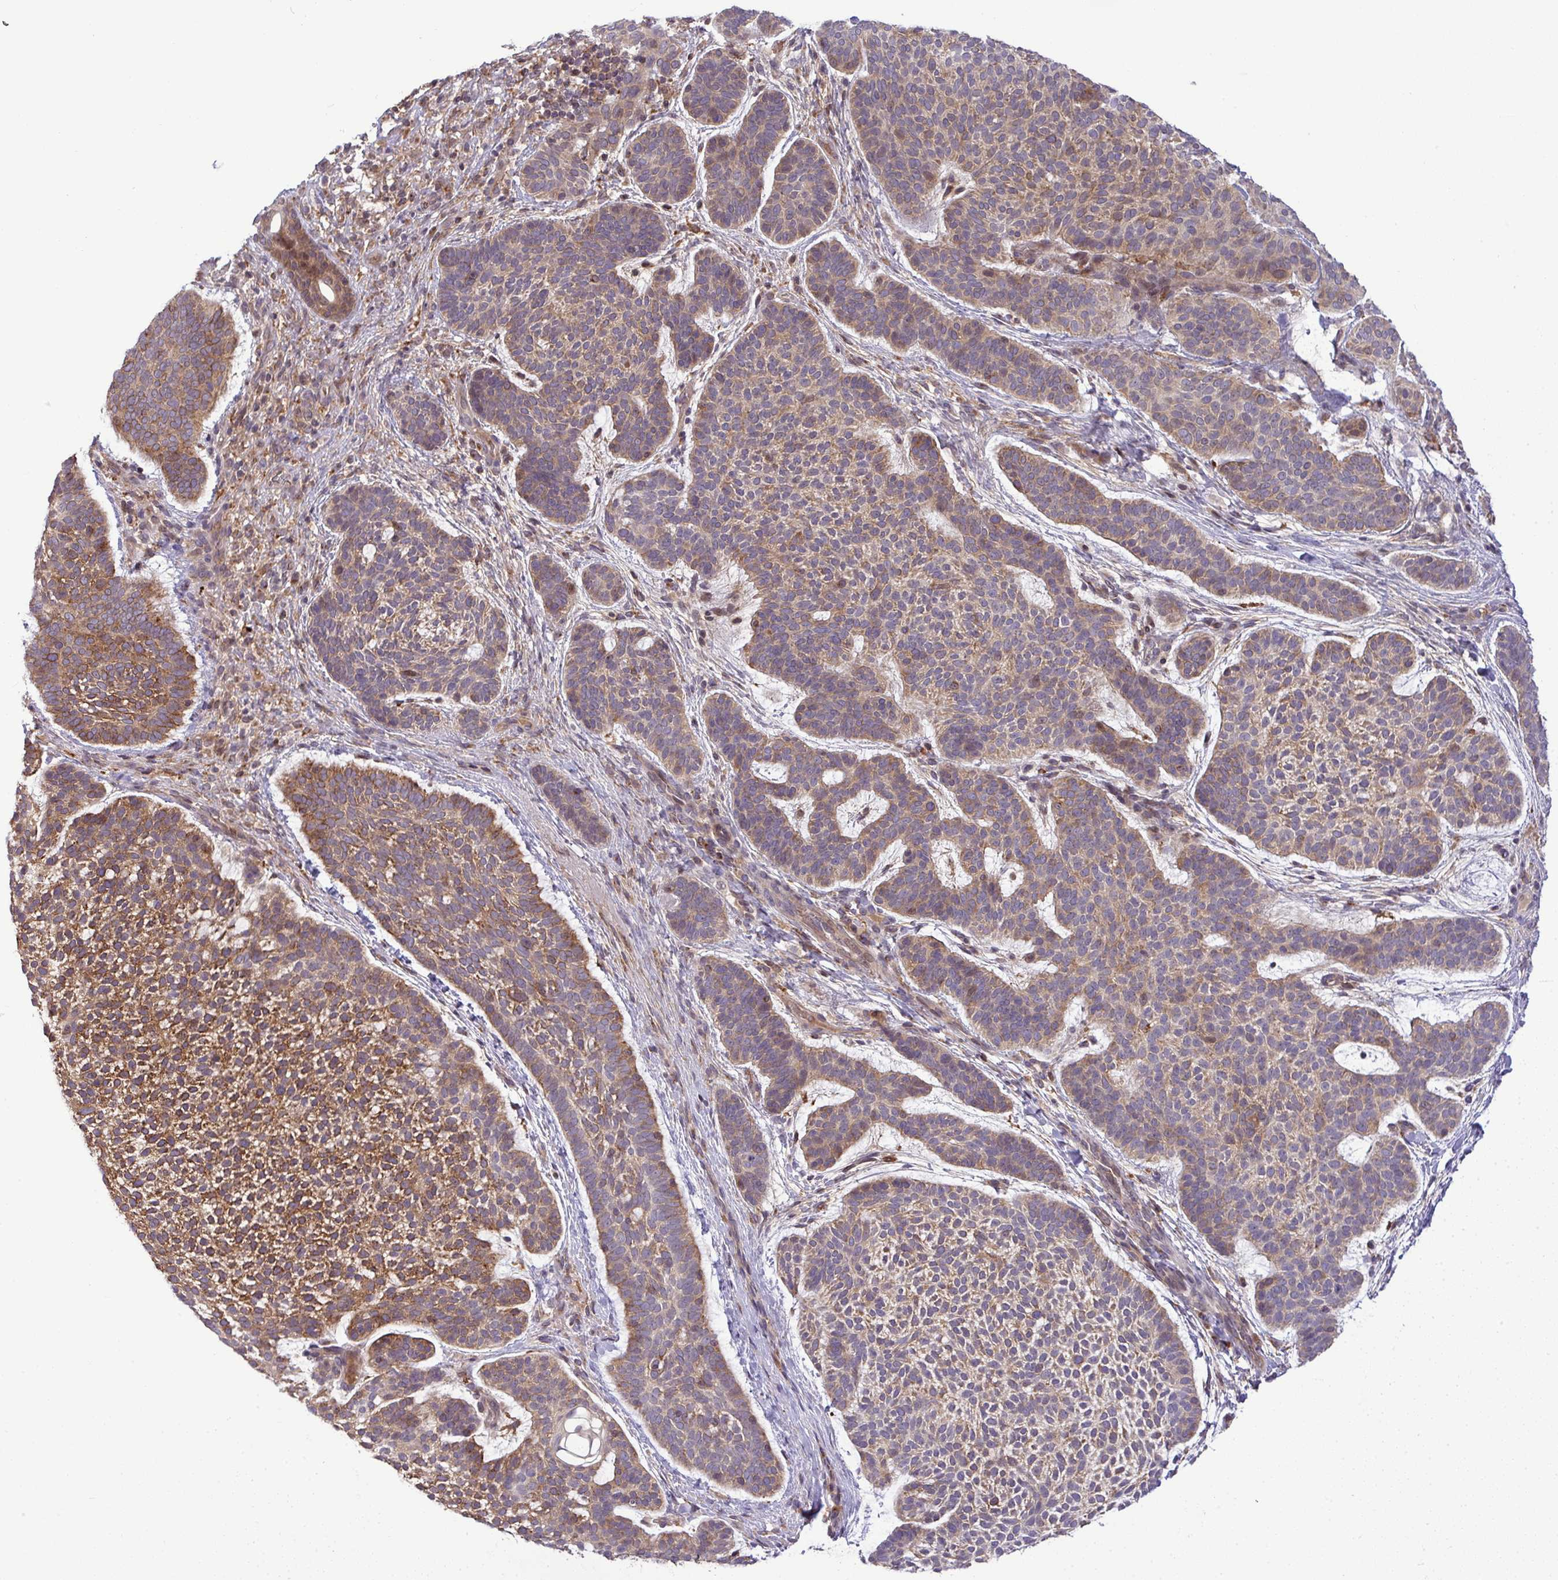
{"staining": {"intensity": "moderate", "quantity": "25%-75%", "location": "cytoplasmic/membranous"}, "tissue": "skin cancer", "cell_type": "Tumor cells", "image_type": "cancer", "snomed": [{"axis": "morphology", "description": "Basal cell carcinoma"}, {"axis": "topography", "description": "Skin"}, {"axis": "topography", "description": "Skin of face"}], "caption": "Approximately 25%-75% of tumor cells in basal cell carcinoma (skin) show moderate cytoplasmic/membranous protein expression as visualized by brown immunohistochemical staining.", "gene": "SLC9A6", "patient": {"sex": "male", "age": 73}}